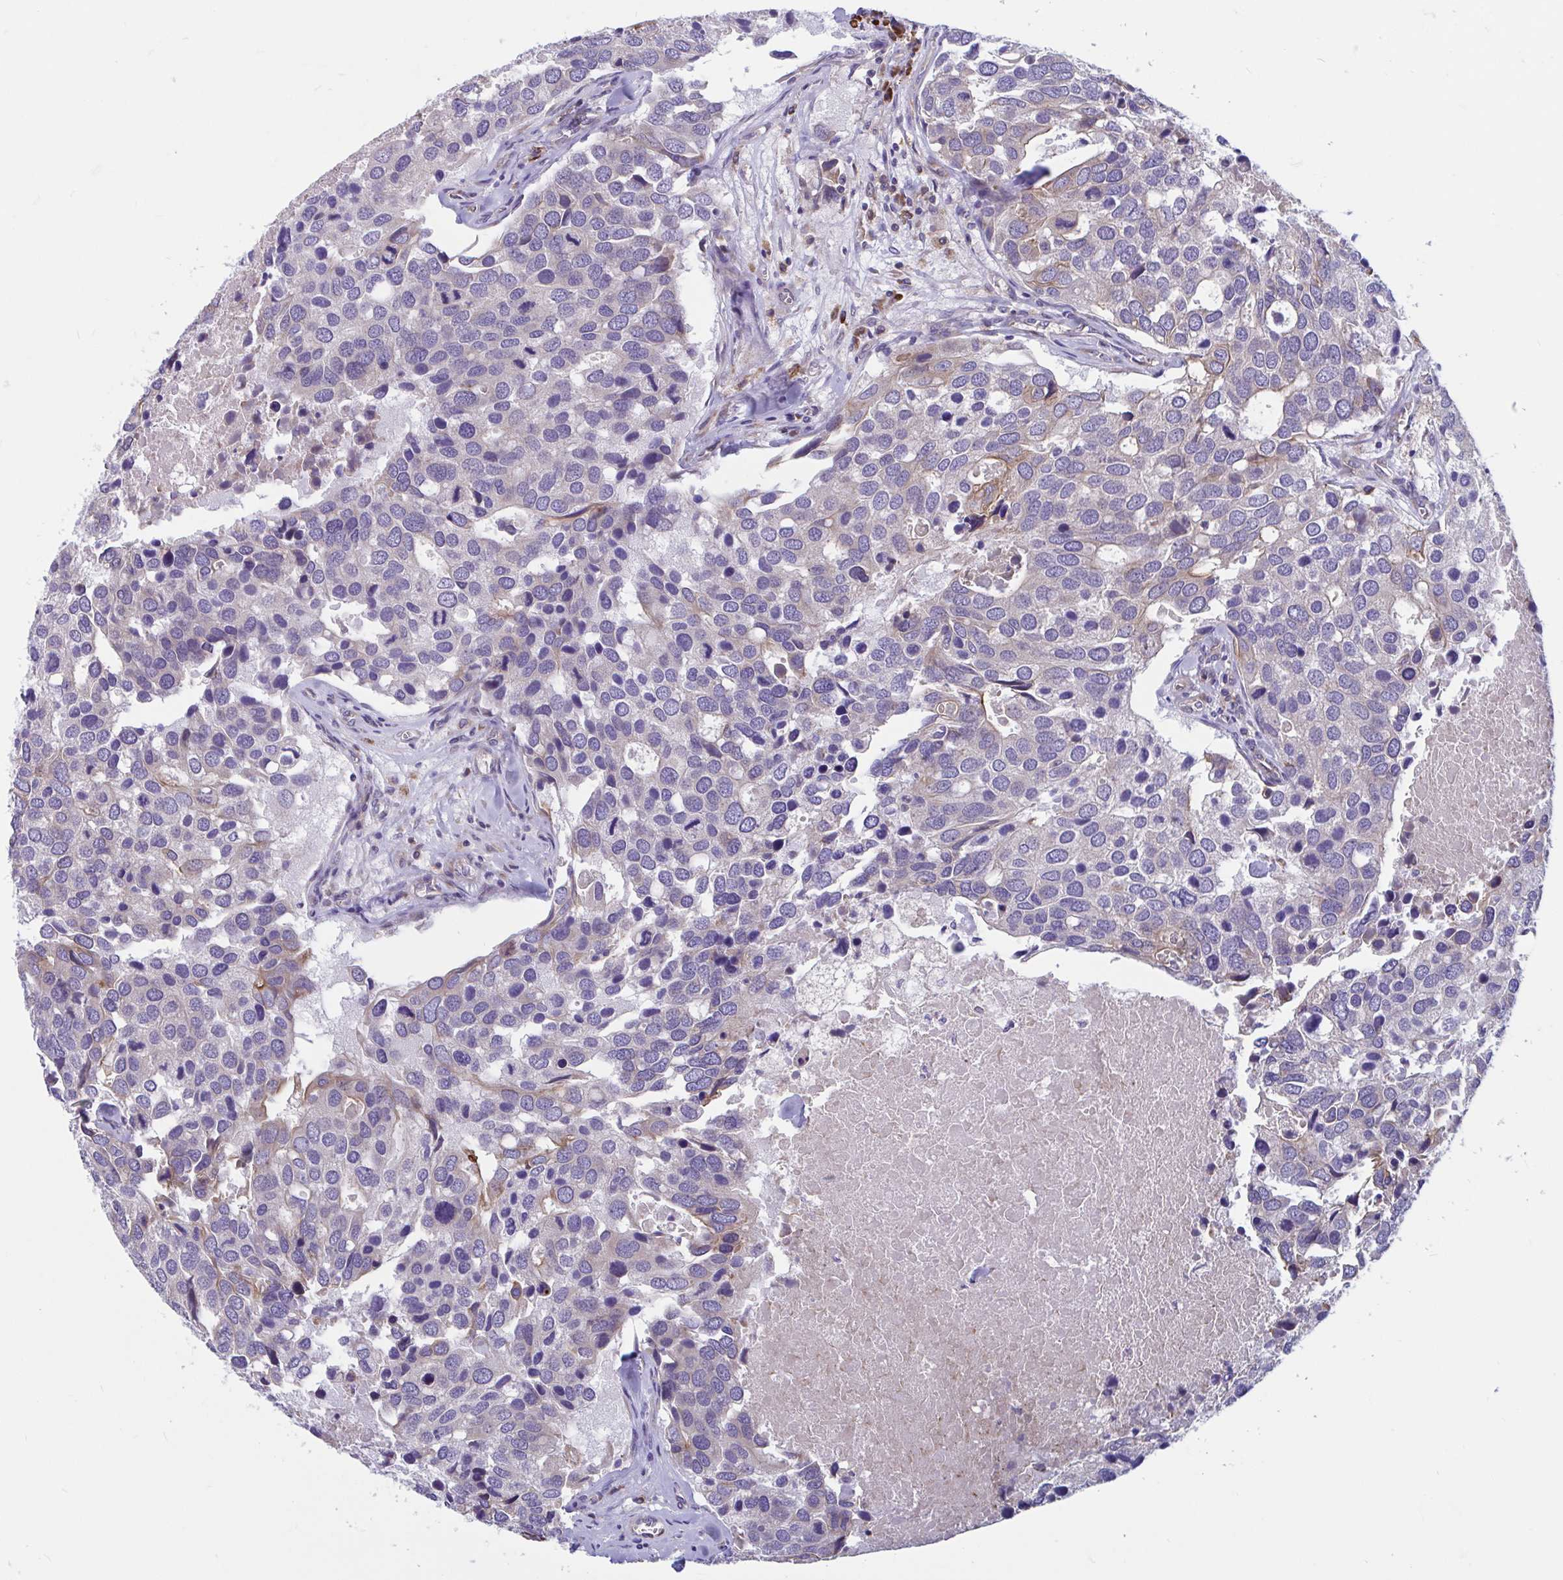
{"staining": {"intensity": "weak", "quantity": "<25%", "location": "cytoplasmic/membranous"}, "tissue": "breast cancer", "cell_type": "Tumor cells", "image_type": "cancer", "snomed": [{"axis": "morphology", "description": "Duct carcinoma"}, {"axis": "topography", "description": "Breast"}], "caption": "This is a image of IHC staining of breast cancer, which shows no staining in tumor cells. The staining was performed using DAB to visualize the protein expression in brown, while the nuclei were stained in blue with hematoxylin (Magnification: 20x).", "gene": "WBP1", "patient": {"sex": "female", "age": 83}}